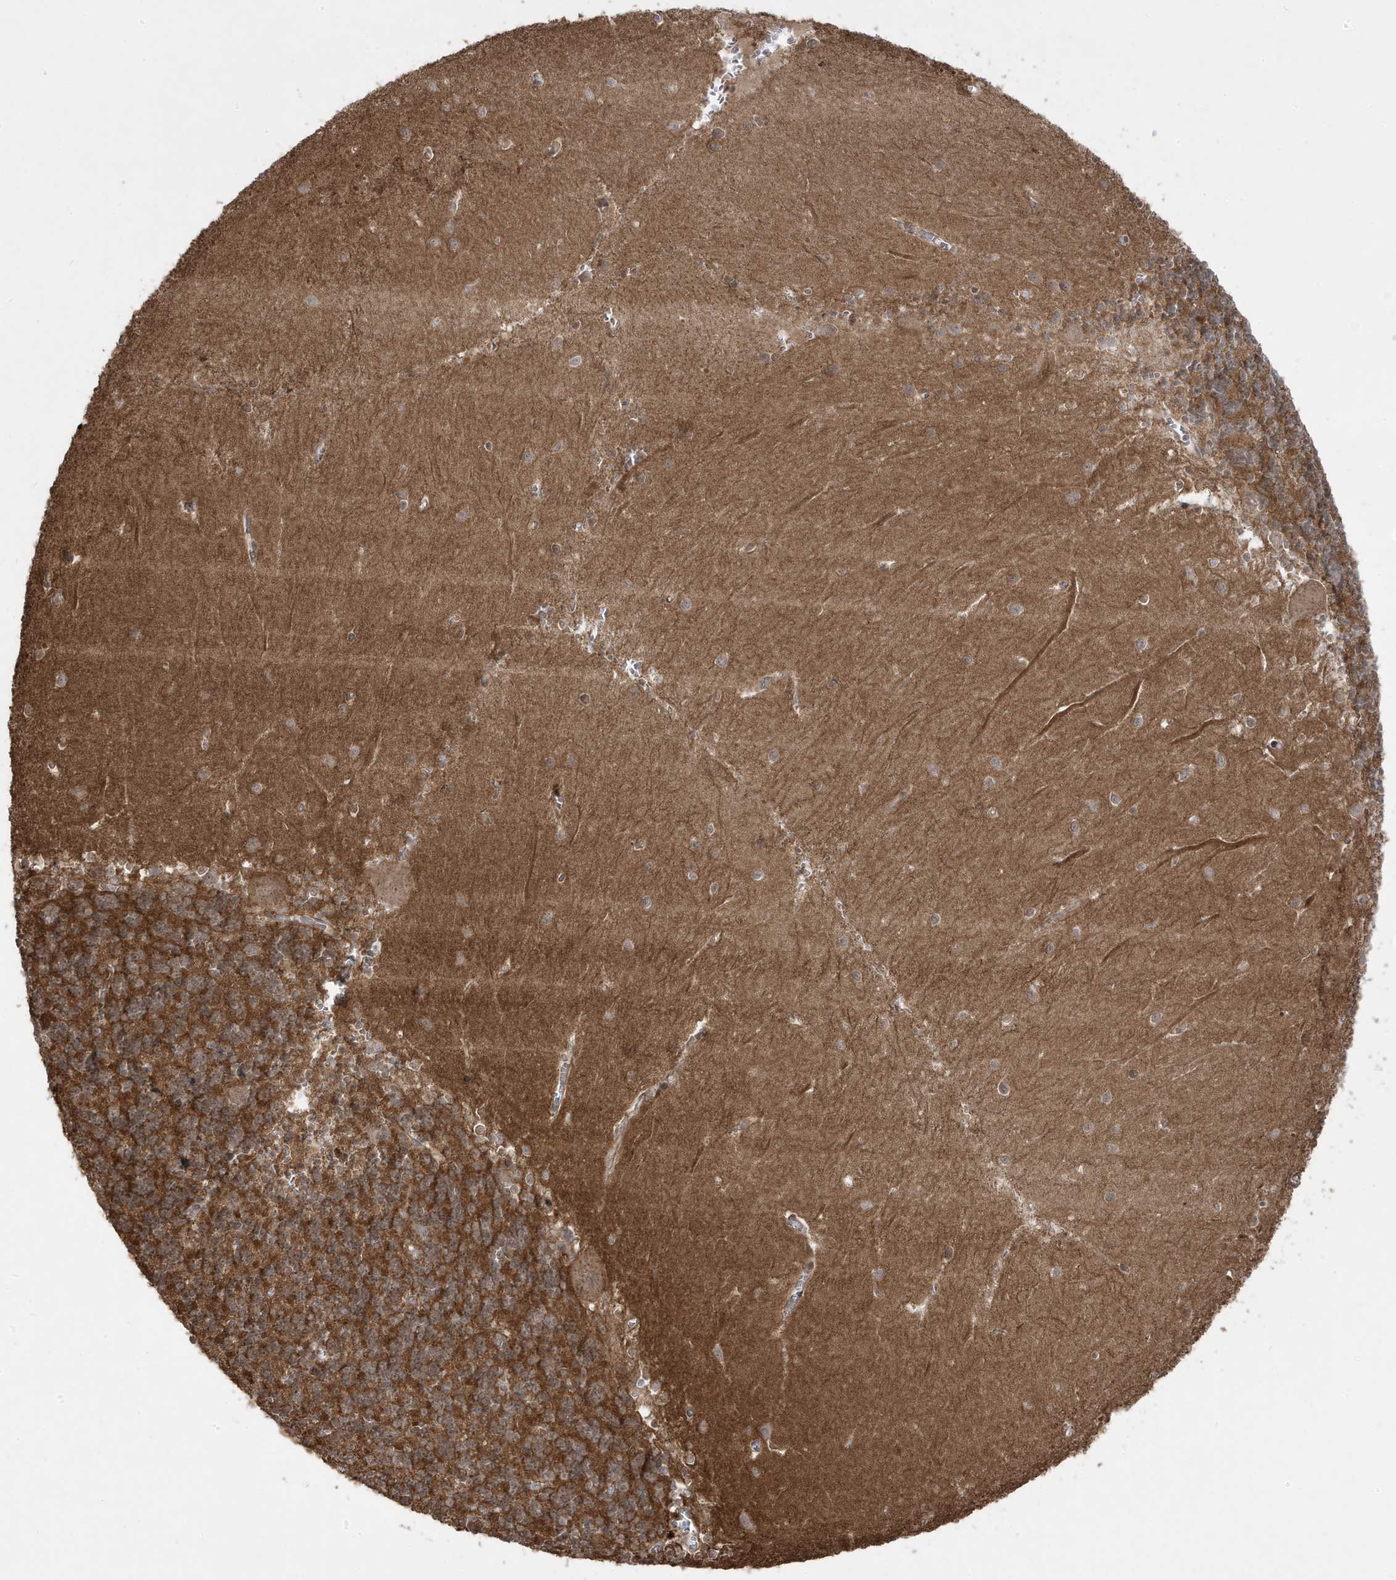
{"staining": {"intensity": "moderate", "quantity": ">75%", "location": "cytoplasmic/membranous"}, "tissue": "cerebellum", "cell_type": "Cells in granular layer", "image_type": "normal", "snomed": [{"axis": "morphology", "description": "Normal tissue, NOS"}, {"axis": "topography", "description": "Cerebellum"}], "caption": "Brown immunohistochemical staining in benign human cerebellum demonstrates moderate cytoplasmic/membranous positivity in approximately >75% of cells in granular layer. (DAB (3,3'-diaminobenzidine) IHC, brown staining for protein, blue staining for nuclei).", "gene": "DNAJC12", "patient": {"sex": "male", "age": 37}}